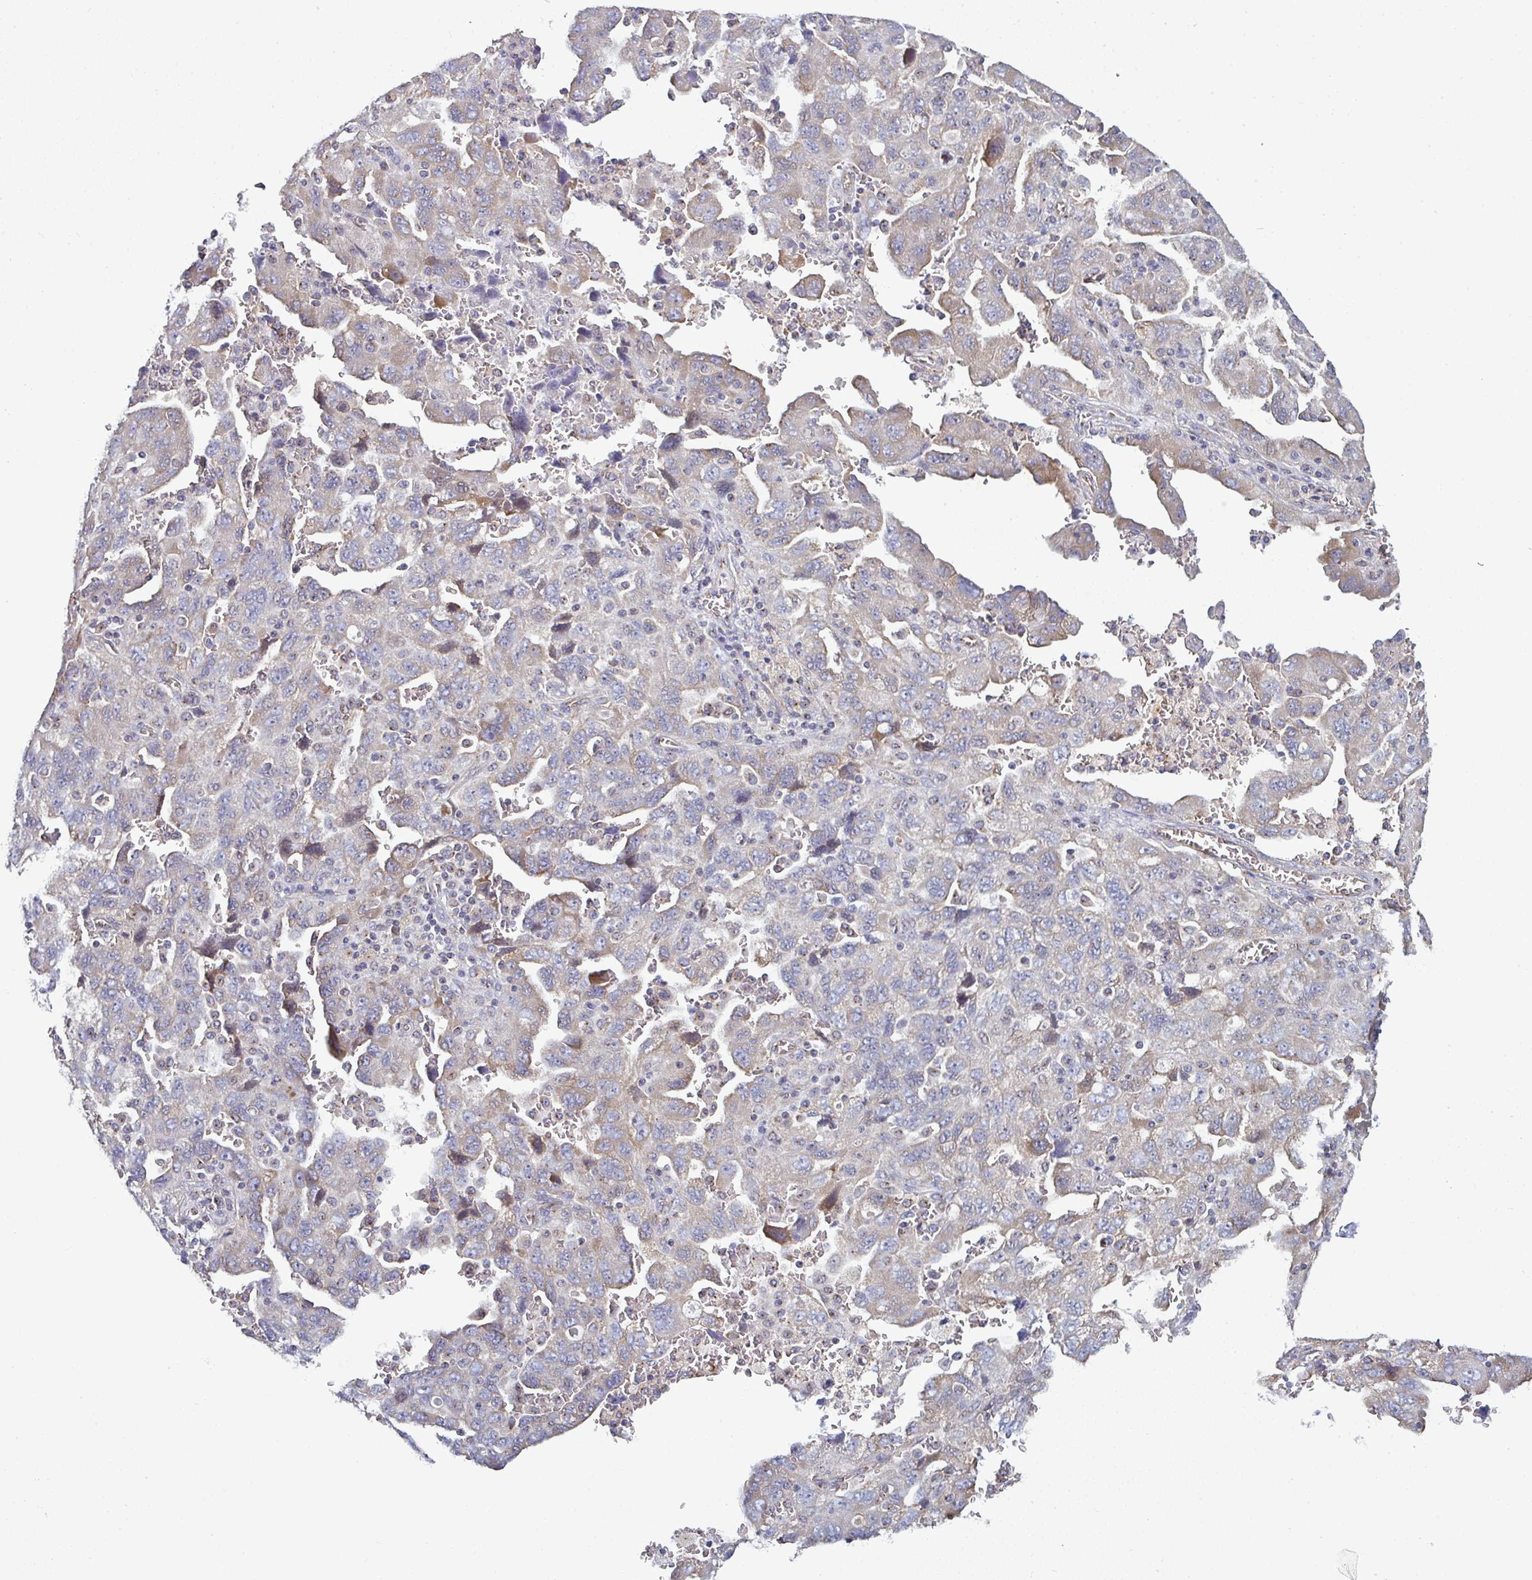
{"staining": {"intensity": "weak", "quantity": "25%-75%", "location": "cytoplasmic/membranous"}, "tissue": "ovarian cancer", "cell_type": "Tumor cells", "image_type": "cancer", "snomed": [{"axis": "morphology", "description": "Carcinoma, NOS"}, {"axis": "morphology", "description": "Cystadenocarcinoma, serous, NOS"}, {"axis": "topography", "description": "Ovary"}], "caption": "A micrograph of human ovarian cancer stained for a protein shows weak cytoplasmic/membranous brown staining in tumor cells.", "gene": "DYNC1I2", "patient": {"sex": "female", "age": 69}}